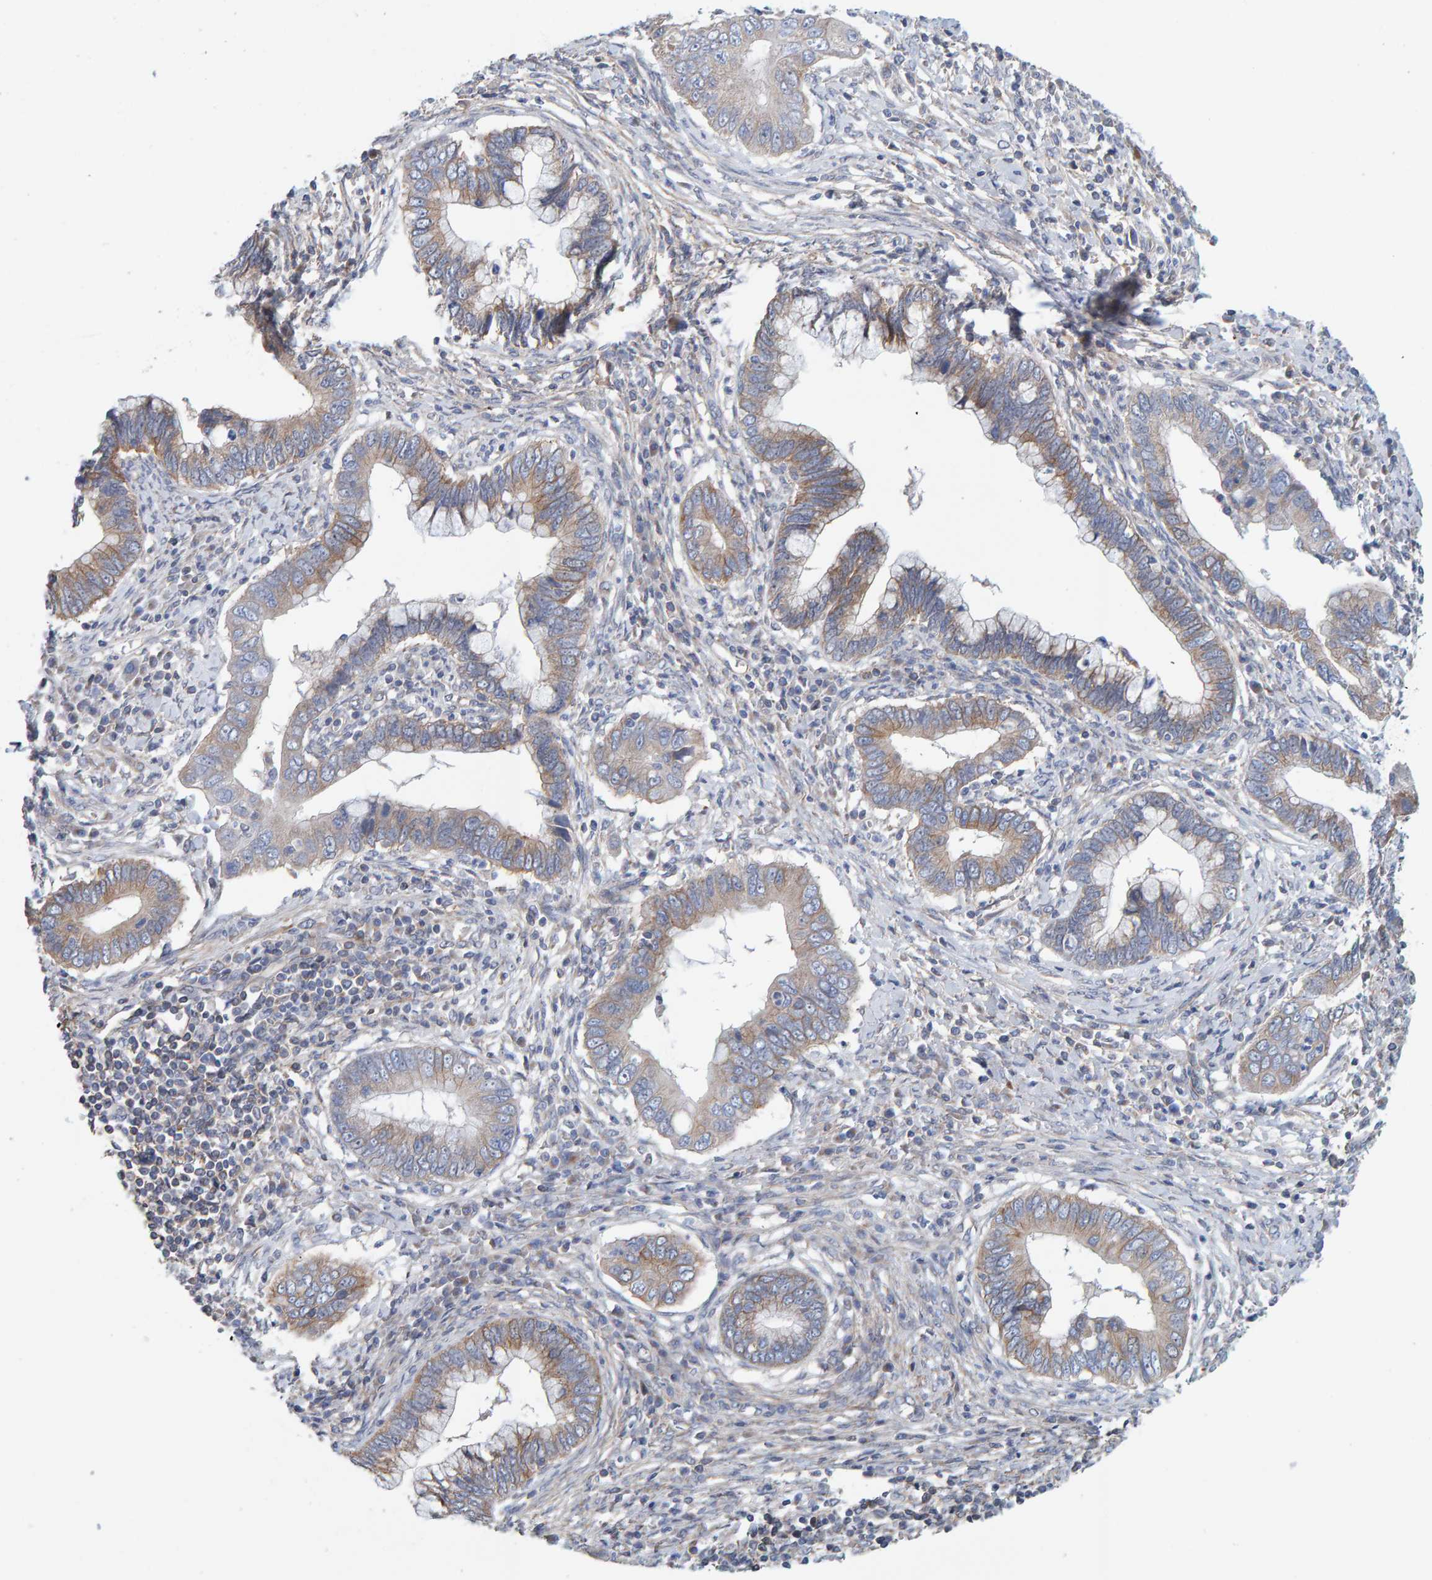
{"staining": {"intensity": "moderate", "quantity": ">75%", "location": "cytoplasmic/membranous"}, "tissue": "cervical cancer", "cell_type": "Tumor cells", "image_type": "cancer", "snomed": [{"axis": "morphology", "description": "Adenocarcinoma, NOS"}, {"axis": "topography", "description": "Cervix"}], "caption": "Cervical adenocarcinoma was stained to show a protein in brown. There is medium levels of moderate cytoplasmic/membranous positivity in about >75% of tumor cells. Nuclei are stained in blue.", "gene": "RGP1", "patient": {"sex": "female", "age": 44}}